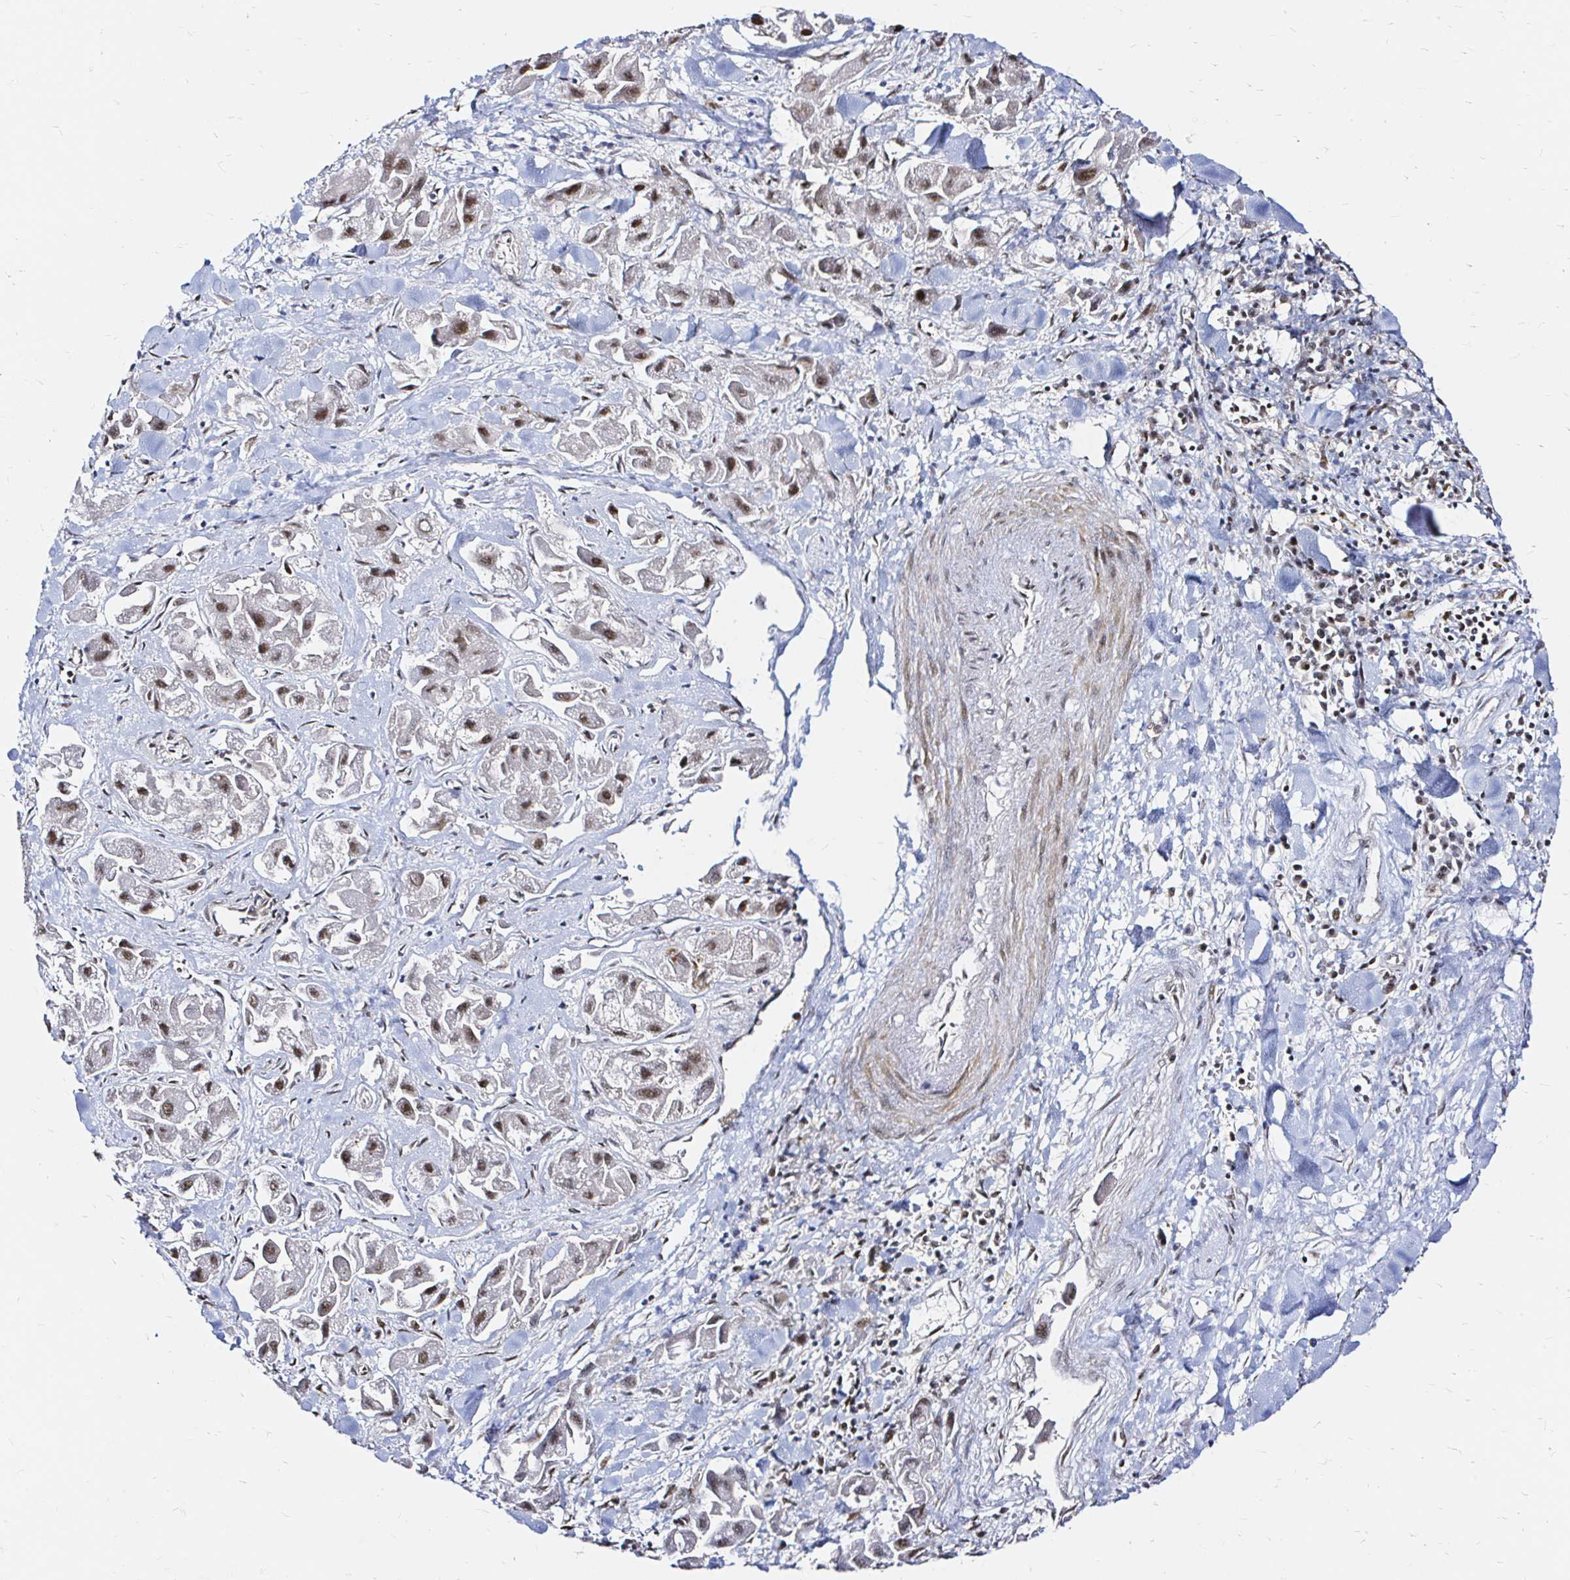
{"staining": {"intensity": "moderate", "quantity": ">75%", "location": "nuclear"}, "tissue": "liver cancer", "cell_type": "Tumor cells", "image_type": "cancer", "snomed": [{"axis": "morphology", "description": "Carcinoma, Hepatocellular, NOS"}, {"axis": "topography", "description": "Liver"}], "caption": "An image of human liver cancer stained for a protein demonstrates moderate nuclear brown staining in tumor cells.", "gene": "SNRPC", "patient": {"sex": "male", "age": 24}}